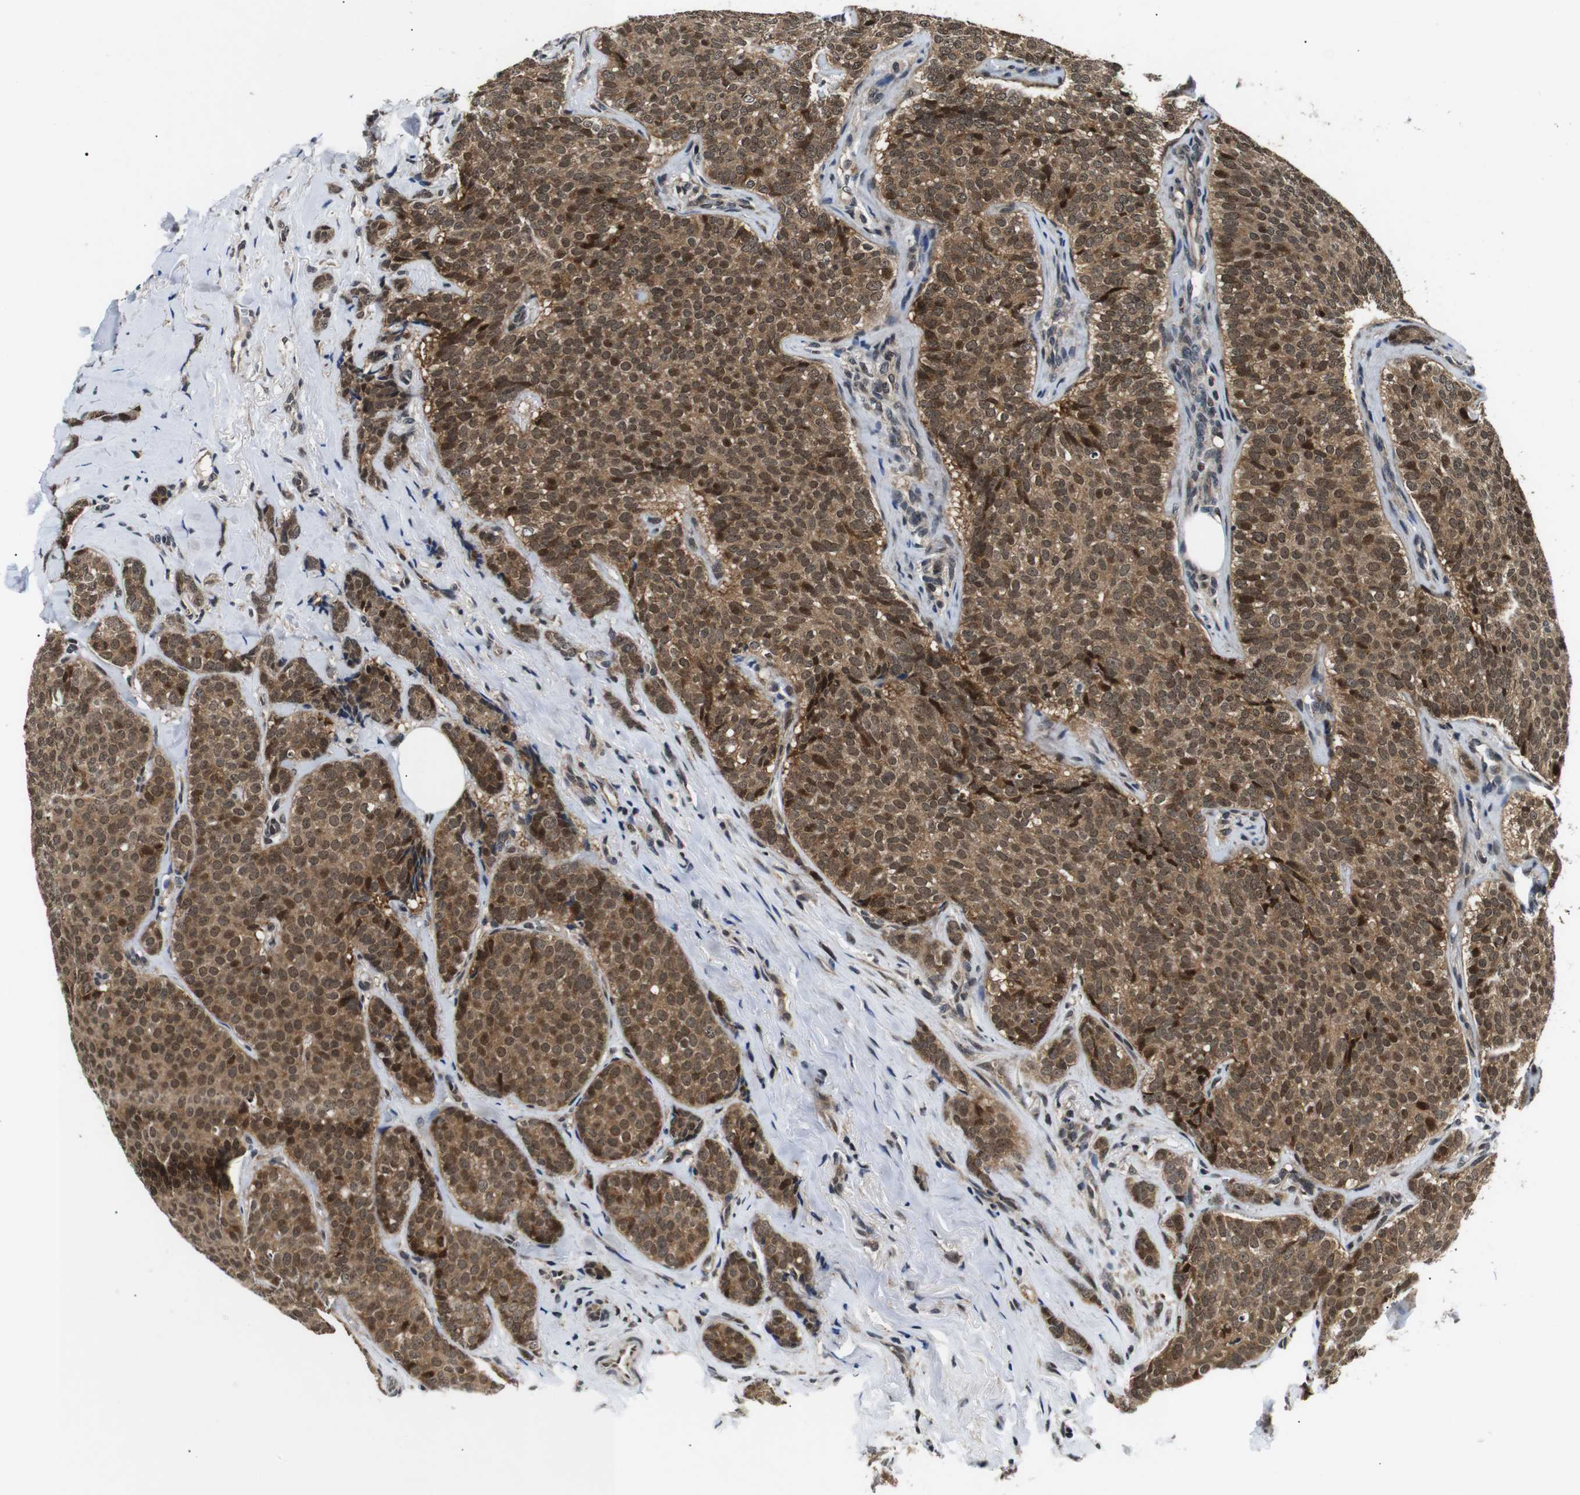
{"staining": {"intensity": "moderate", "quantity": ">75%", "location": "cytoplasmic/membranous,nuclear"}, "tissue": "breast cancer", "cell_type": "Tumor cells", "image_type": "cancer", "snomed": [{"axis": "morphology", "description": "Lobular carcinoma"}, {"axis": "topography", "description": "Skin"}, {"axis": "topography", "description": "Breast"}], "caption": "Immunohistochemistry of lobular carcinoma (breast) shows medium levels of moderate cytoplasmic/membranous and nuclear staining in approximately >75% of tumor cells. The staining was performed using DAB to visualize the protein expression in brown, while the nuclei were stained in blue with hematoxylin (Magnification: 20x).", "gene": "SKP1", "patient": {"sex": "female", "age": 46}}